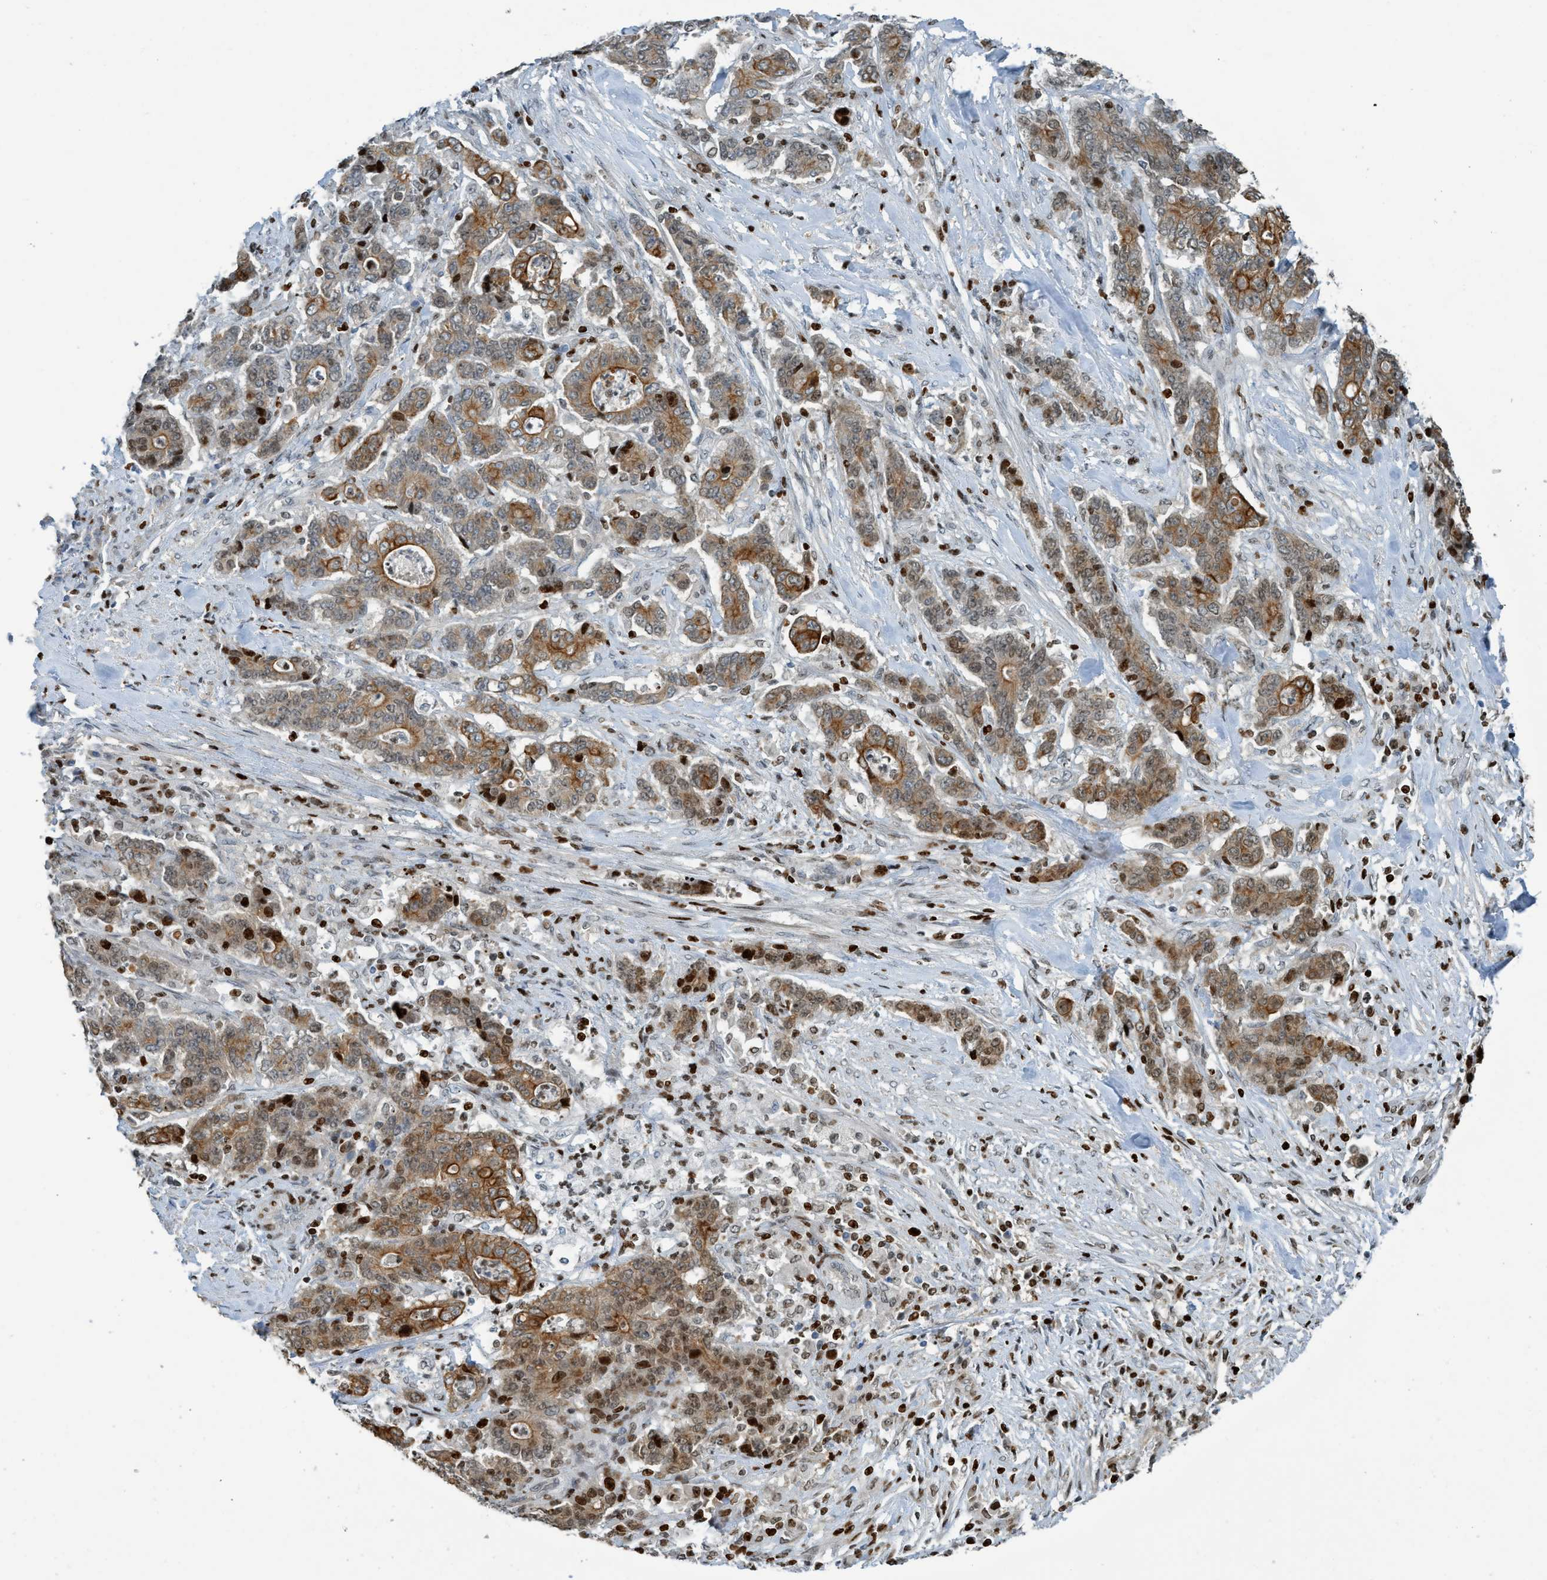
{"staining": {"intensity": "moderate", "quantity": ">75%", "location": "cytoplasmic/membranous,nuclear"}, "tissue": "stomach cancer", "cell_type": "Tumor cells", "image_type": "cancer", "snomed": [{"axis": "morphology", "description": "Adenocarcinoma, NOS"}, {"axis": "topography", "description": "Stomach"}], "caption": "Immunohistochemistry histopathology image of human stomach cancer (adenocarcinoma) stained for a protein (brown), which reveals medium levels of moderate cytoplasmic/membranous and nuclear staining in about >75% of tumor cells.", "gene": "SH3D19", "patient": {"sex": "female", "age": 73}}